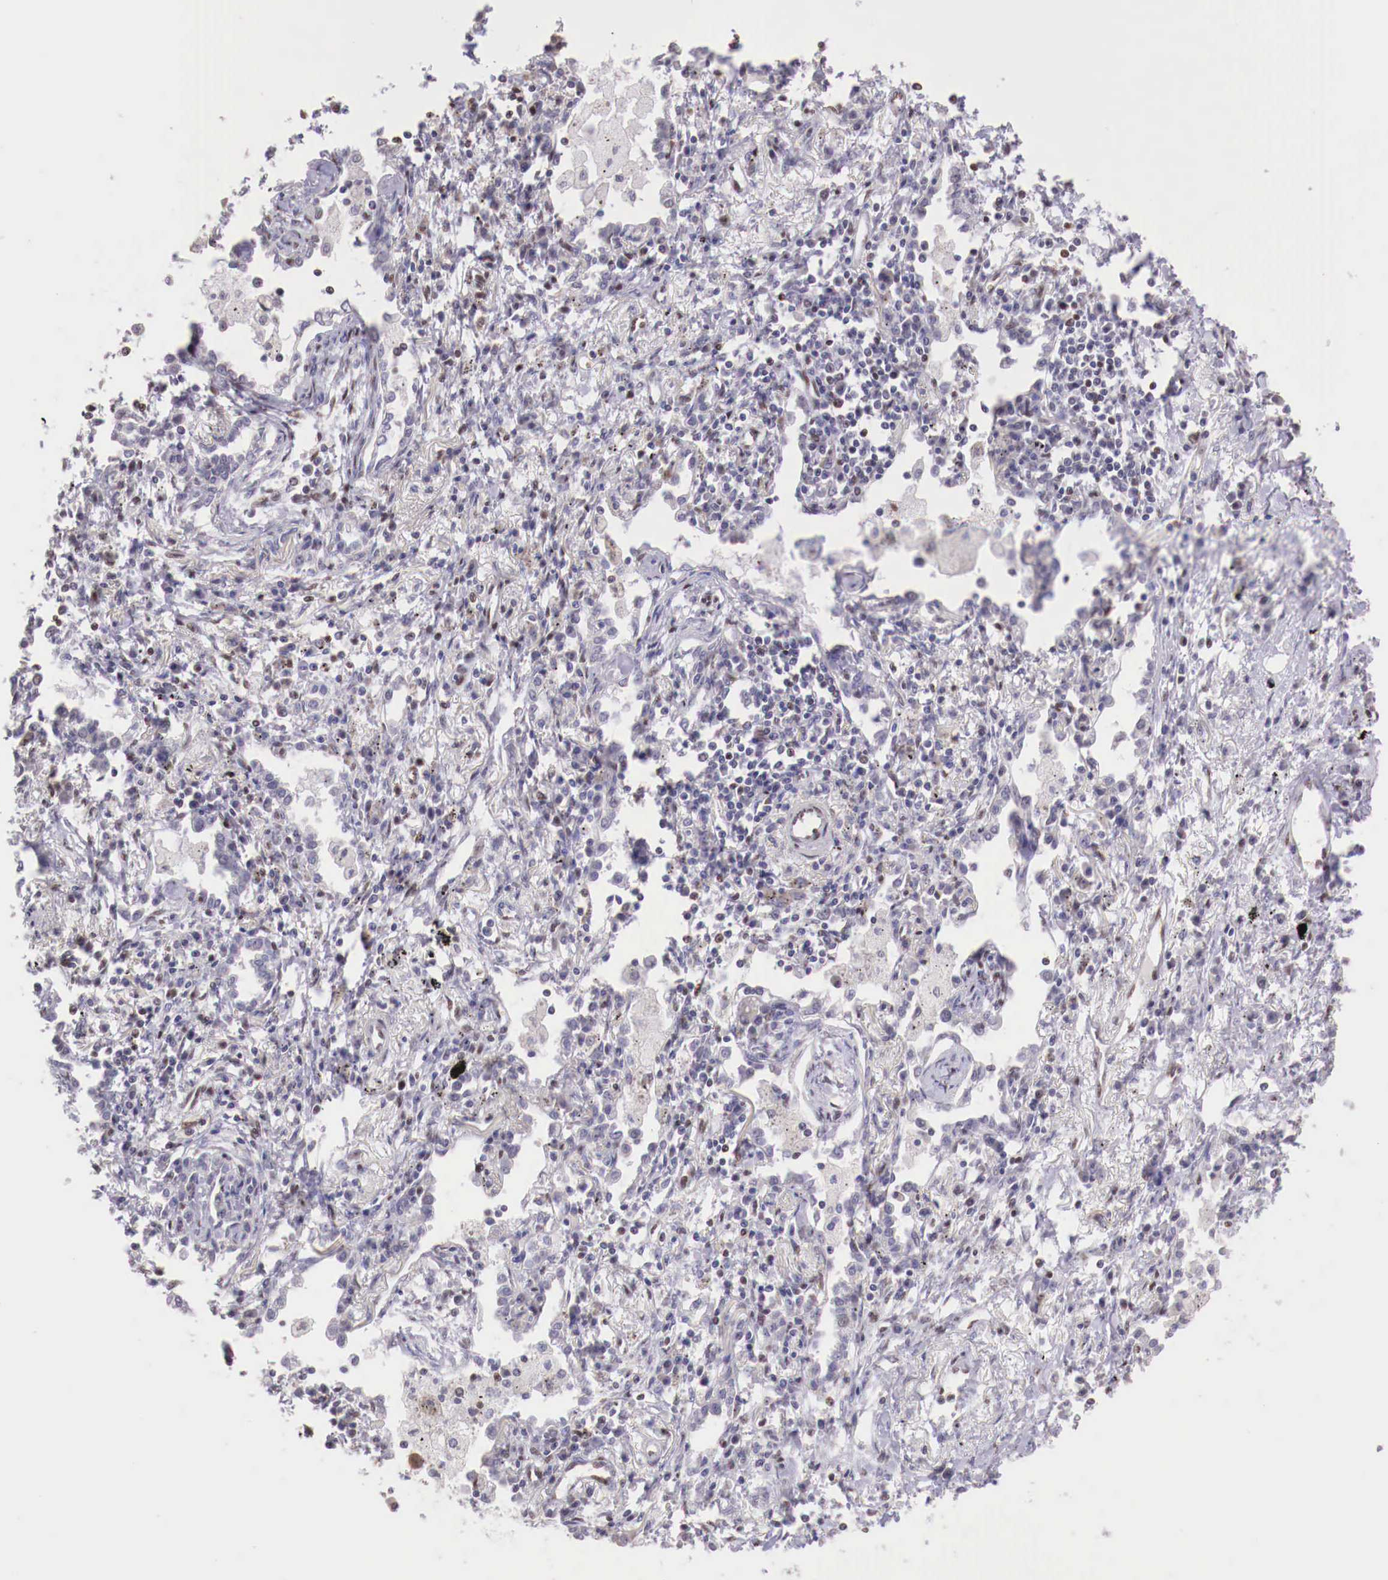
{"staining": {"intensity": "negative", "quantity": "none", "location": "none"}, "tissue": "lung cancer", "cell_type": "Tumor cells", "image_type": "cancer", "snomed": [{"axis": "morphology", "description": "Adenocarcinoma, NOS"}, {"axis": "topography", "description": "Lung"}], "caption": "This is an IHC photomicrograph of human lung adenocarcinoma. There is no expression in tumor cells.", "gene": "SP1", "patient": {"sex": "male", "age": 60}}